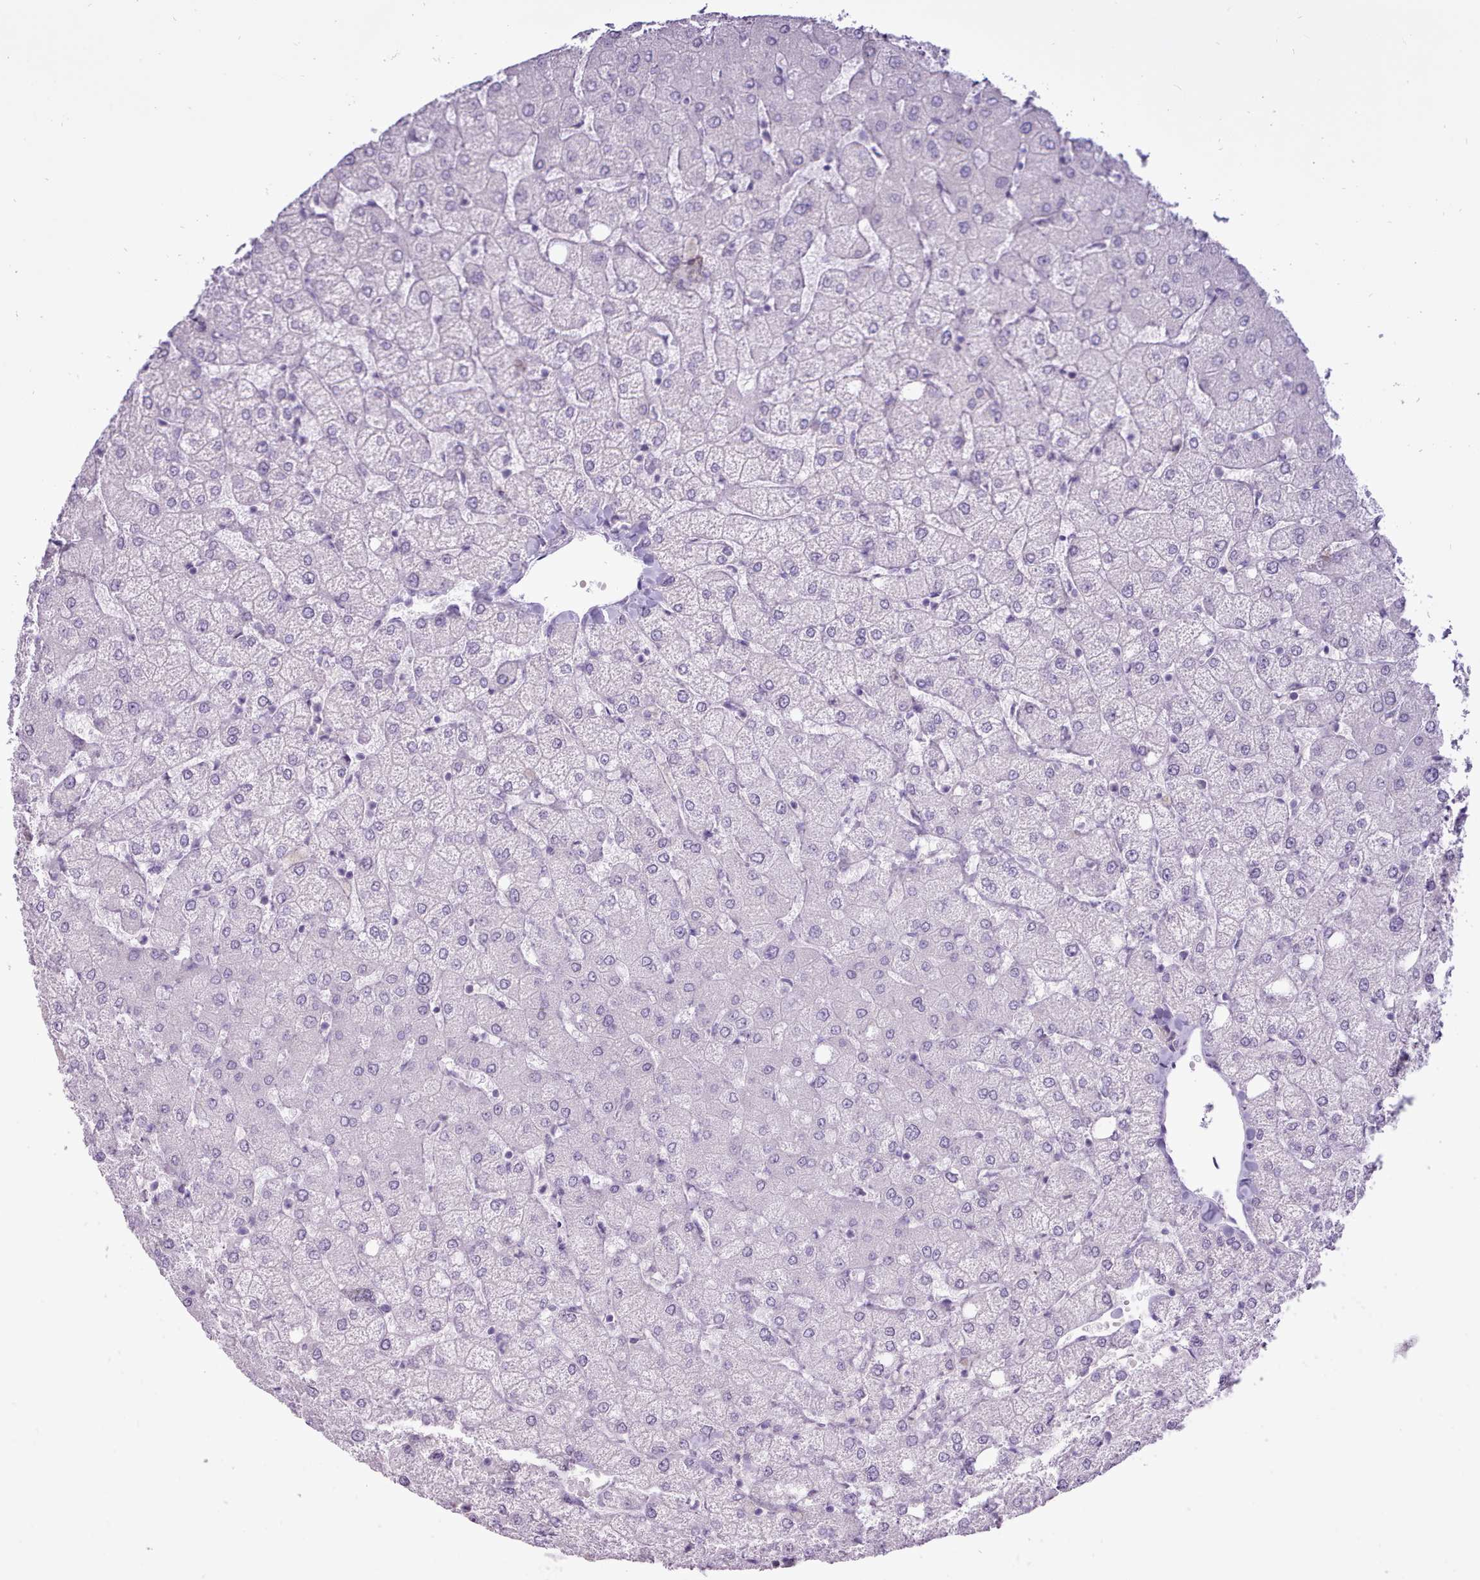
{"staining": {"intensity": "negative", "quantity": "none", "location": "none"}, "tissue": "liver", "cell_type": "Cholangiocytes", "image_type": "normal", "snomed": [{"axis": "morphology", "description": "Normal tissue, NOS"}, {"axis": "topography", "description": "Liver"}], "caption": "Immunohistochemistry photomicrograph of benign liver: human liver stained with DAB reveals no significant protein positivity in cholangiocytes. (Stains: DAB immunohistochemistry with hematoxylin counter stain, Microscopy: brightfield microscopy at high magnification).", "gene": "BDKRB2", "patient": {"sex": "female", "age": 54}}